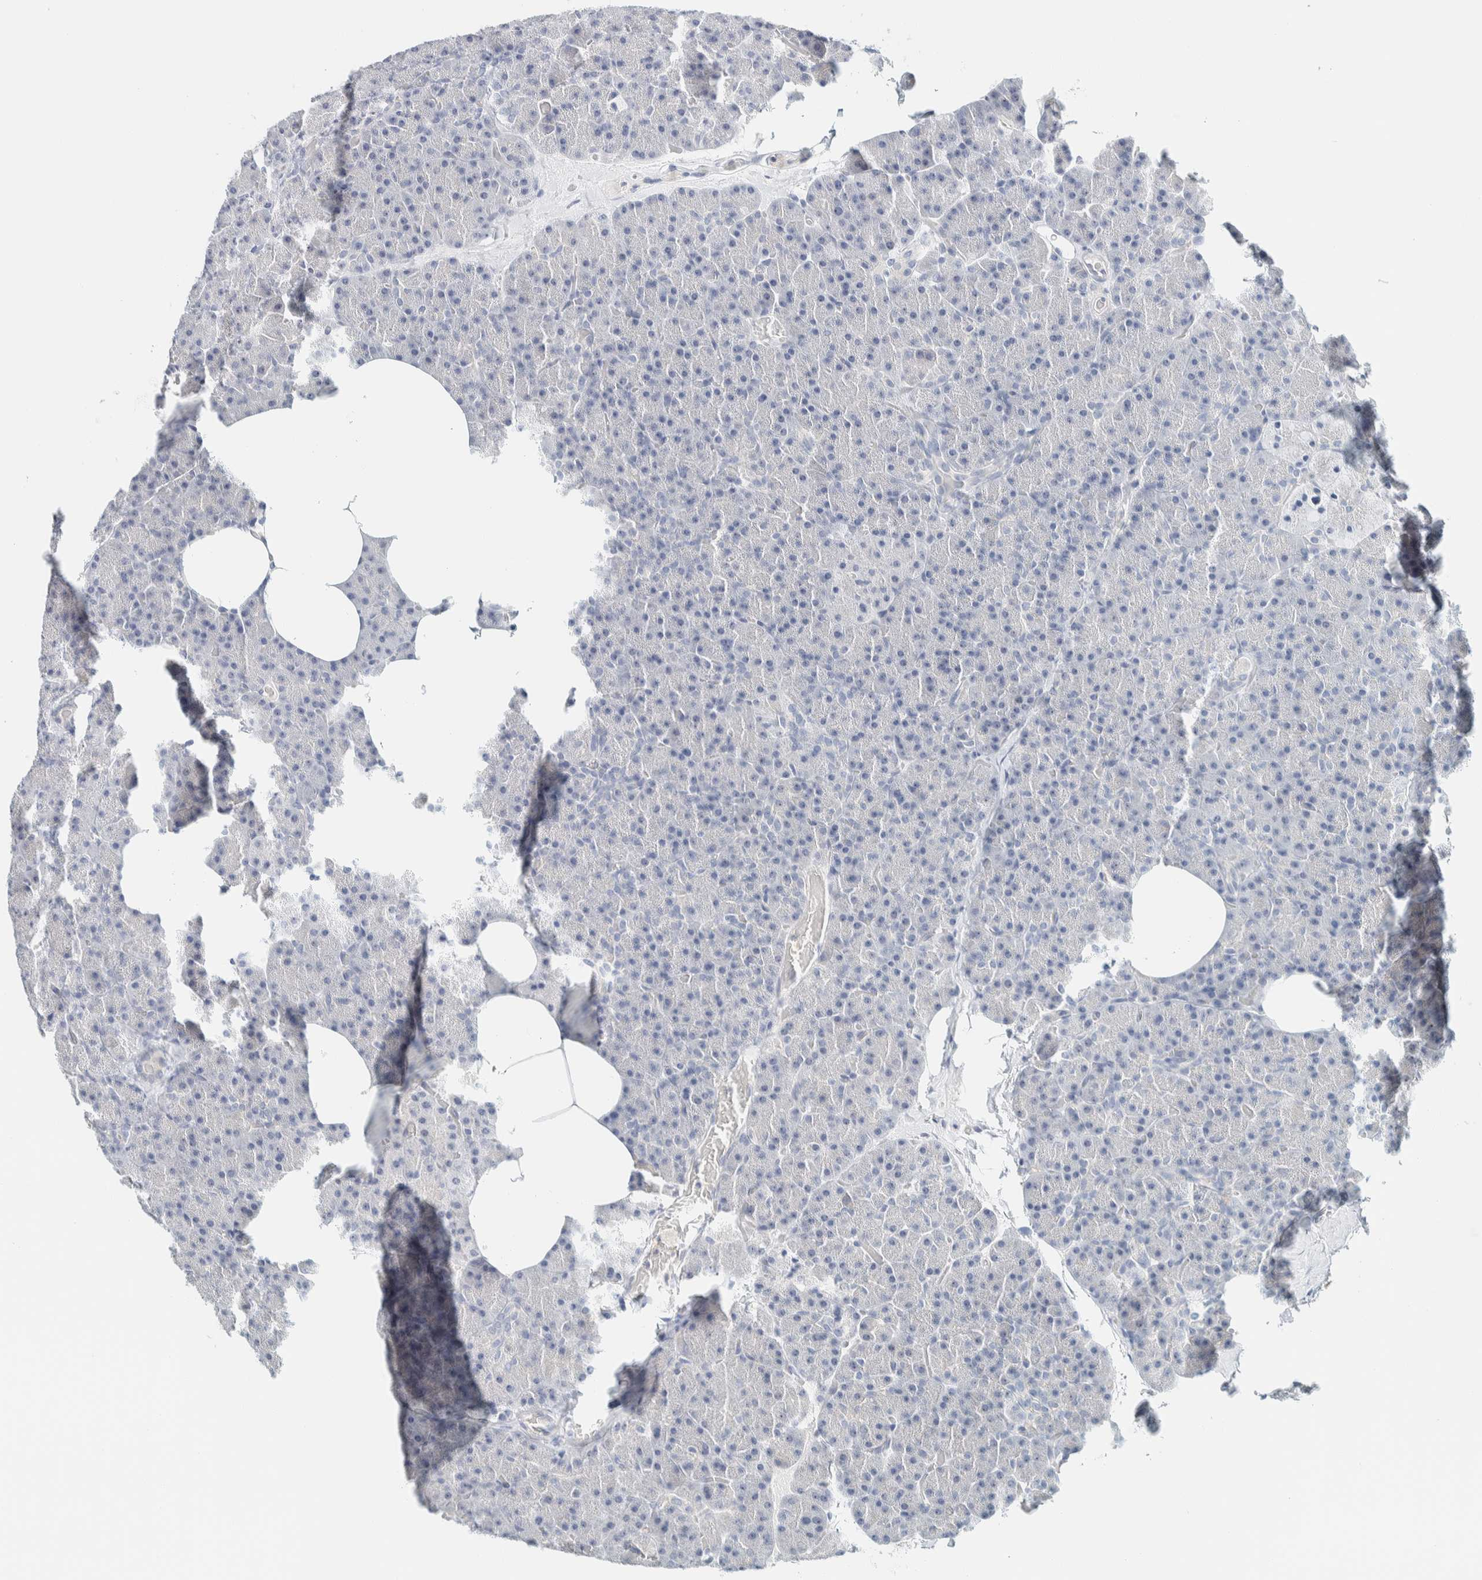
{"staining": {"intensity": "negative", "quantity": "none", "location": "none"}, "tissue": "pancreas", "cell_type": "Exocrine glandular cells", "image_type": "normal", "snomed": [{"axis": "morphology", "description": "Normal tissue, NOS"}, {"axis": "morphology", "description": "Carcinoid, malignant, NOS"}, {"axis": "topography", "description": "Pancreas"}], "caption": "Immunohistochemistry photomicrograph of benign pancreas: pancreas stained with DAB shows no significant protein positivity in exocrine glandular cells. Brightfield microscopy of IHC stained with DAB (brown) and hematoxylin (blue), captured at high magnification.", "gene": "NDE1", "patient": {"sex": "female", "age": 35}}